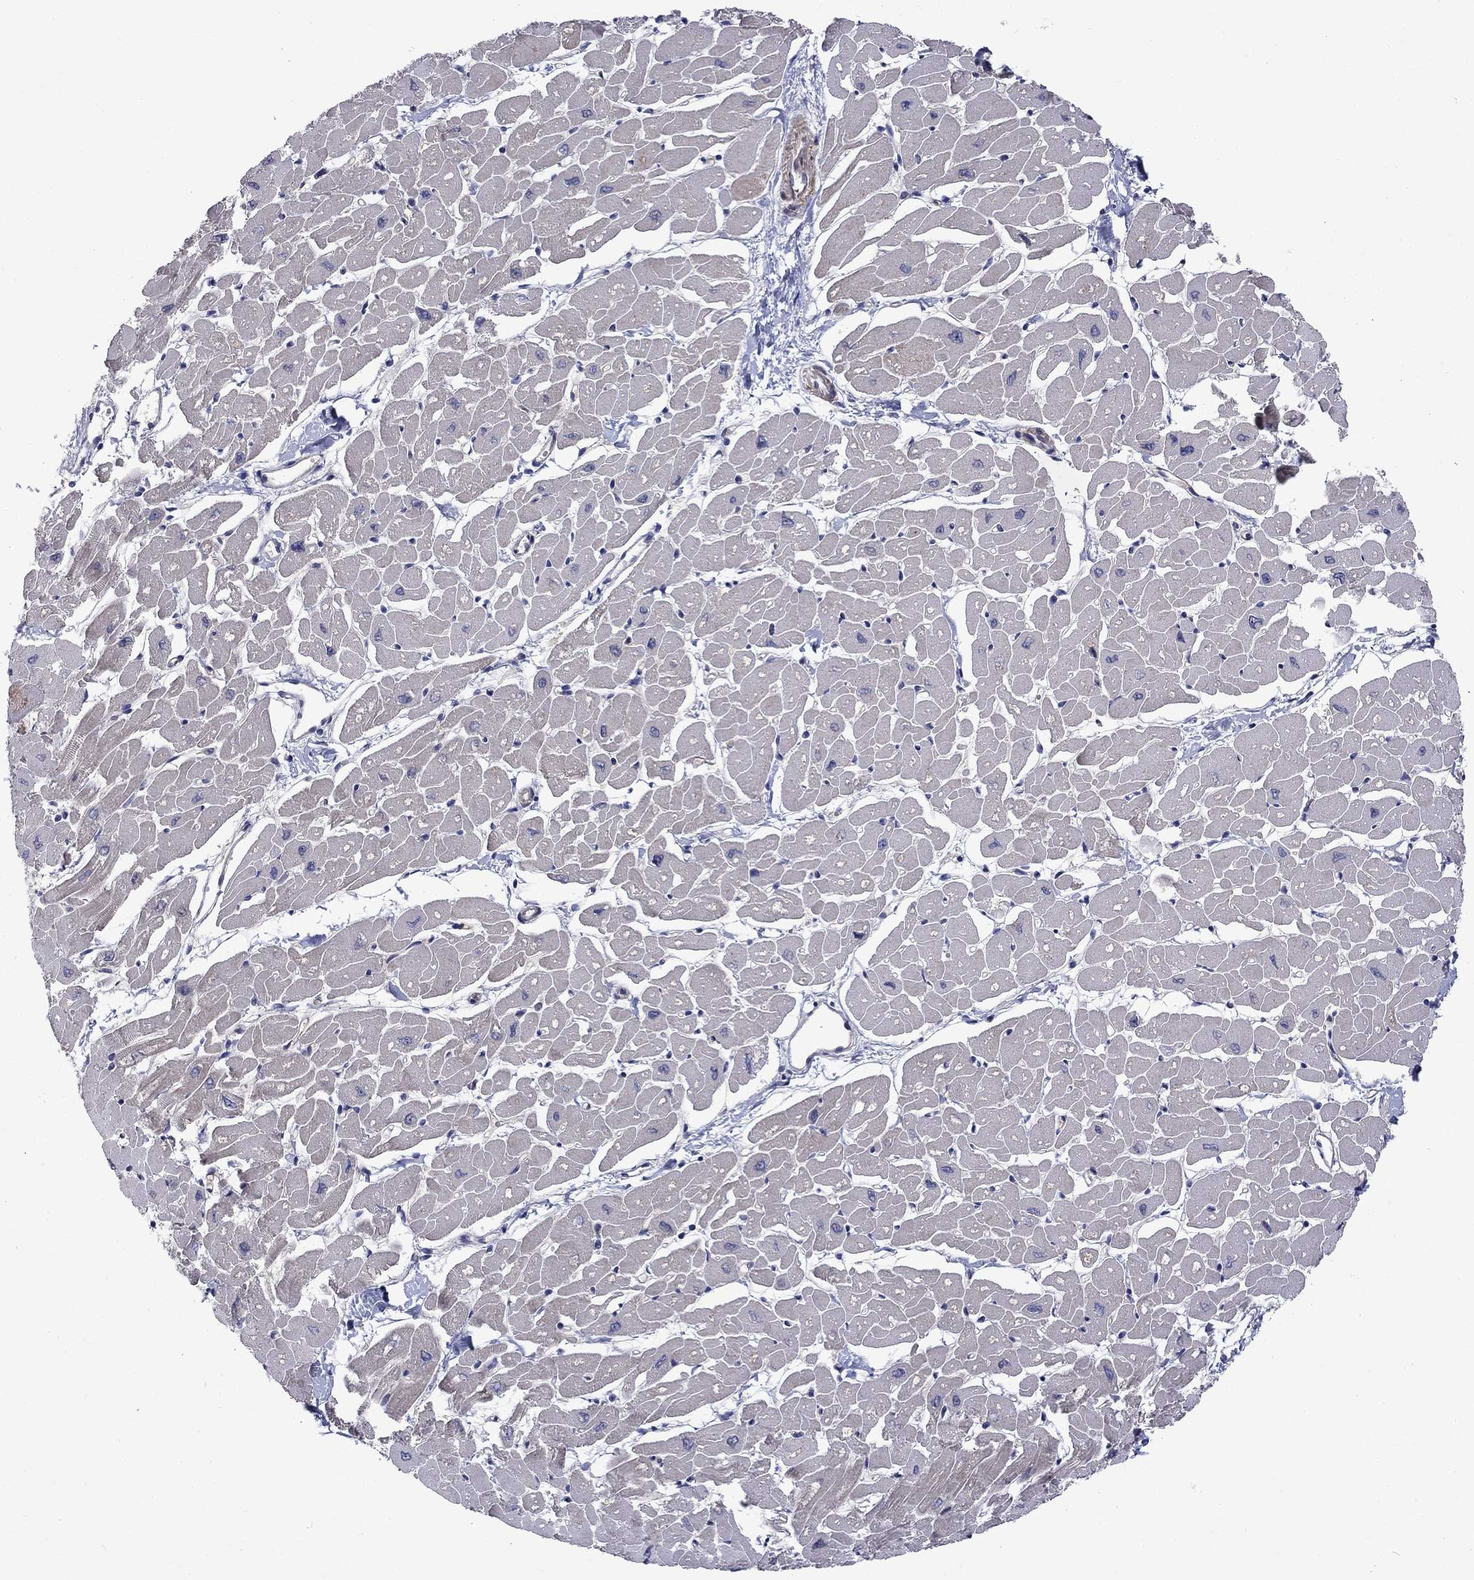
{"staining": {"intensity": "weak", "quantity": "25%-75%", "location": "cytoplasmic/membranous"}, "tissue": "heart muscle", "cell_type": "Cardiomyocytes", "image_type": "normal", "snomed": [{"axis": "morphology", "description": "Normal tissue, NOS"}, {"axis": "topography", "description": "Heart"}], "caption": "Heart muscle stained for a protein exhibits weak cytoplasmic/membranous positivity in cardiomyocytes. (Brightfield microscopy of DAB IHC at high magnification).", "gene": "SLC1A1", "patient": {"sex": "male", "age": 57}}